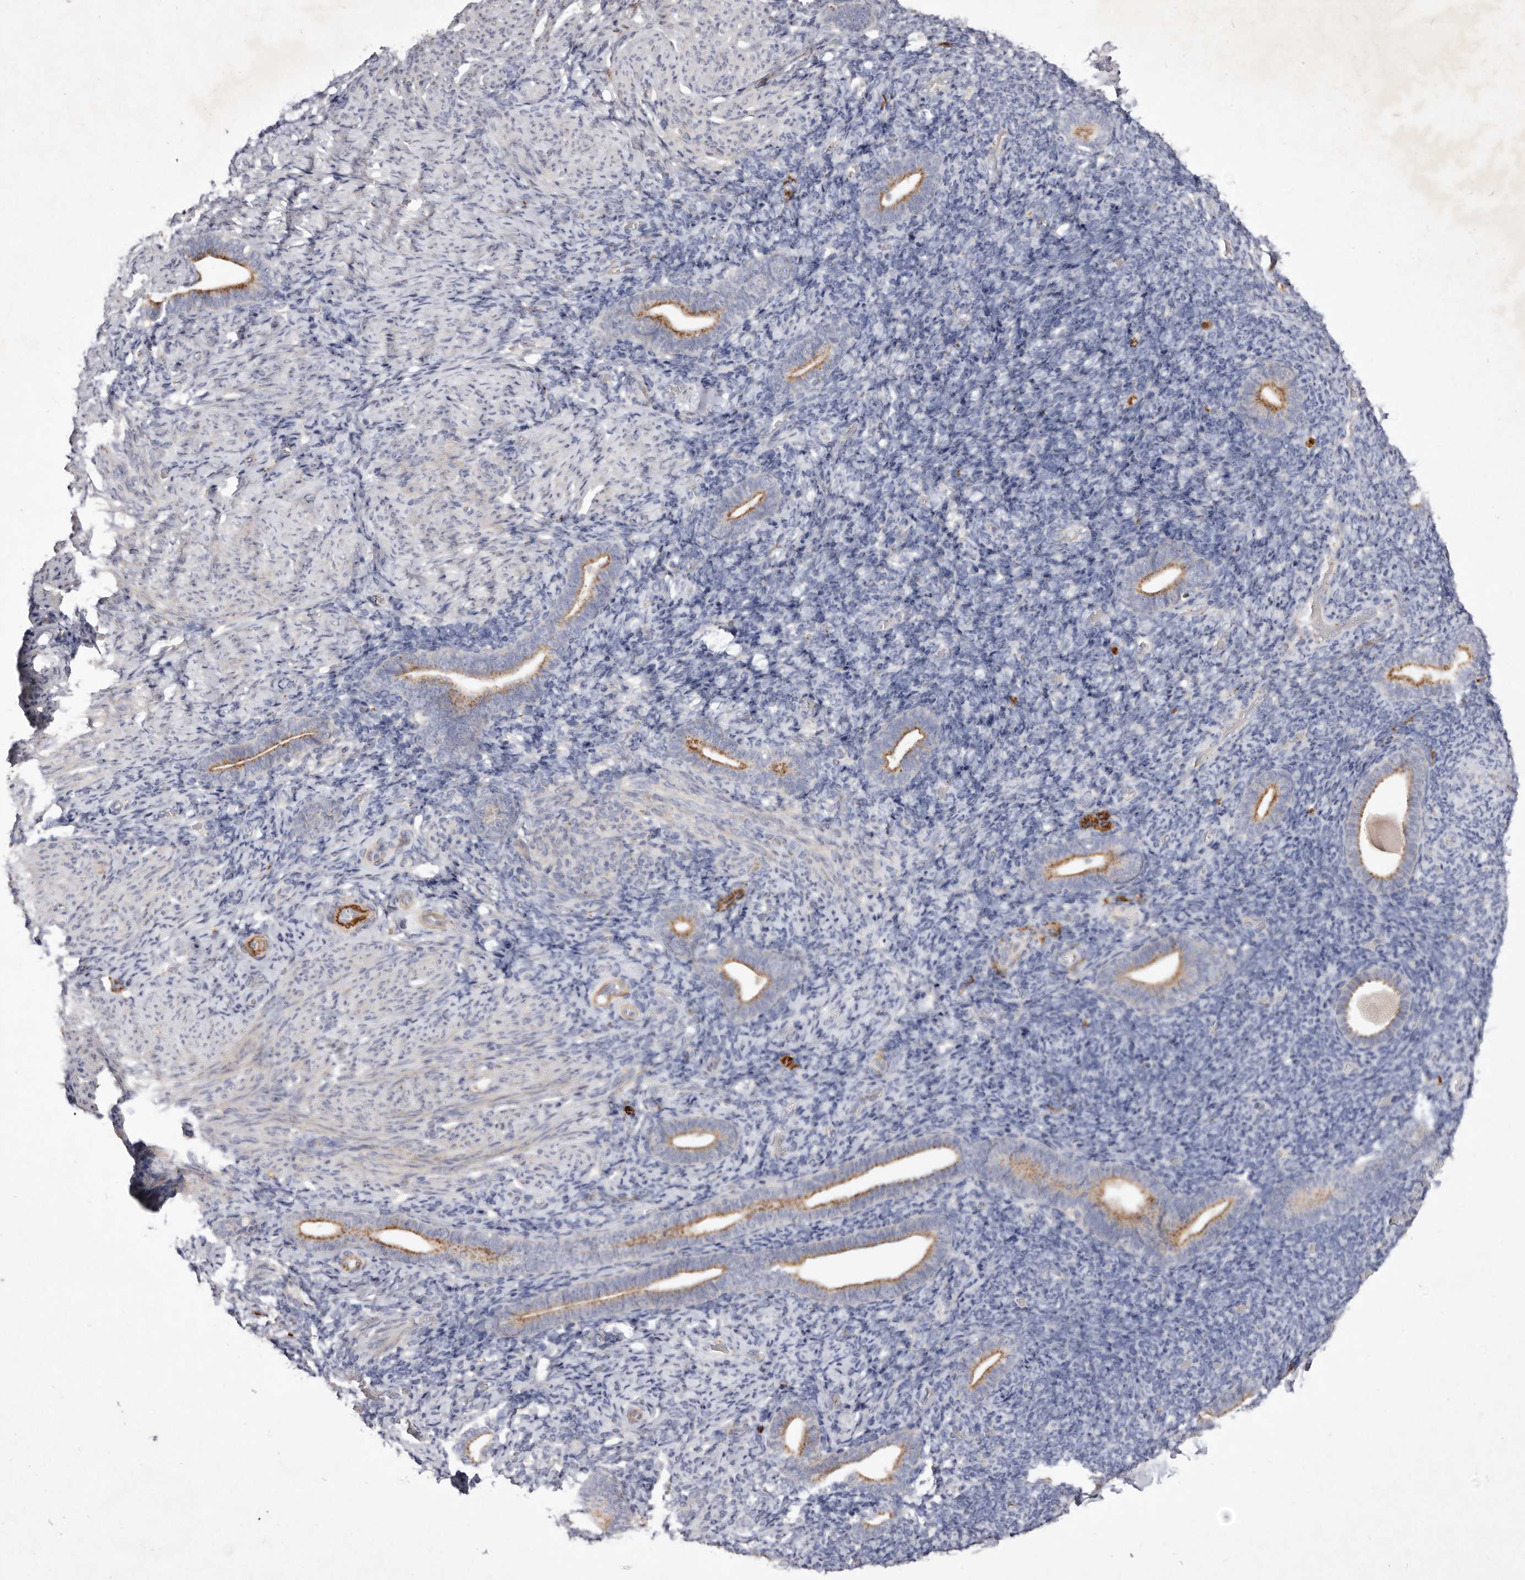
{"staining": {"intensity": "negative", "quantity": "none", "location": "none"}, "tissue": "endometrium", "cell_type": "Cells in endometrial stroma", "image_type": "normal", "snomed": [{"axis": "morphology", "description": "Normal tissue, NOS"}, {"axis": "topography", "description": "Endometrium"}], "caption": "Endometrium stained for a protein using immunohistochemistry (IHC) reveals no expression cells in endometrial stroma.", "gene": "USP24", "patient": {"sex": "female", "age": 51}}